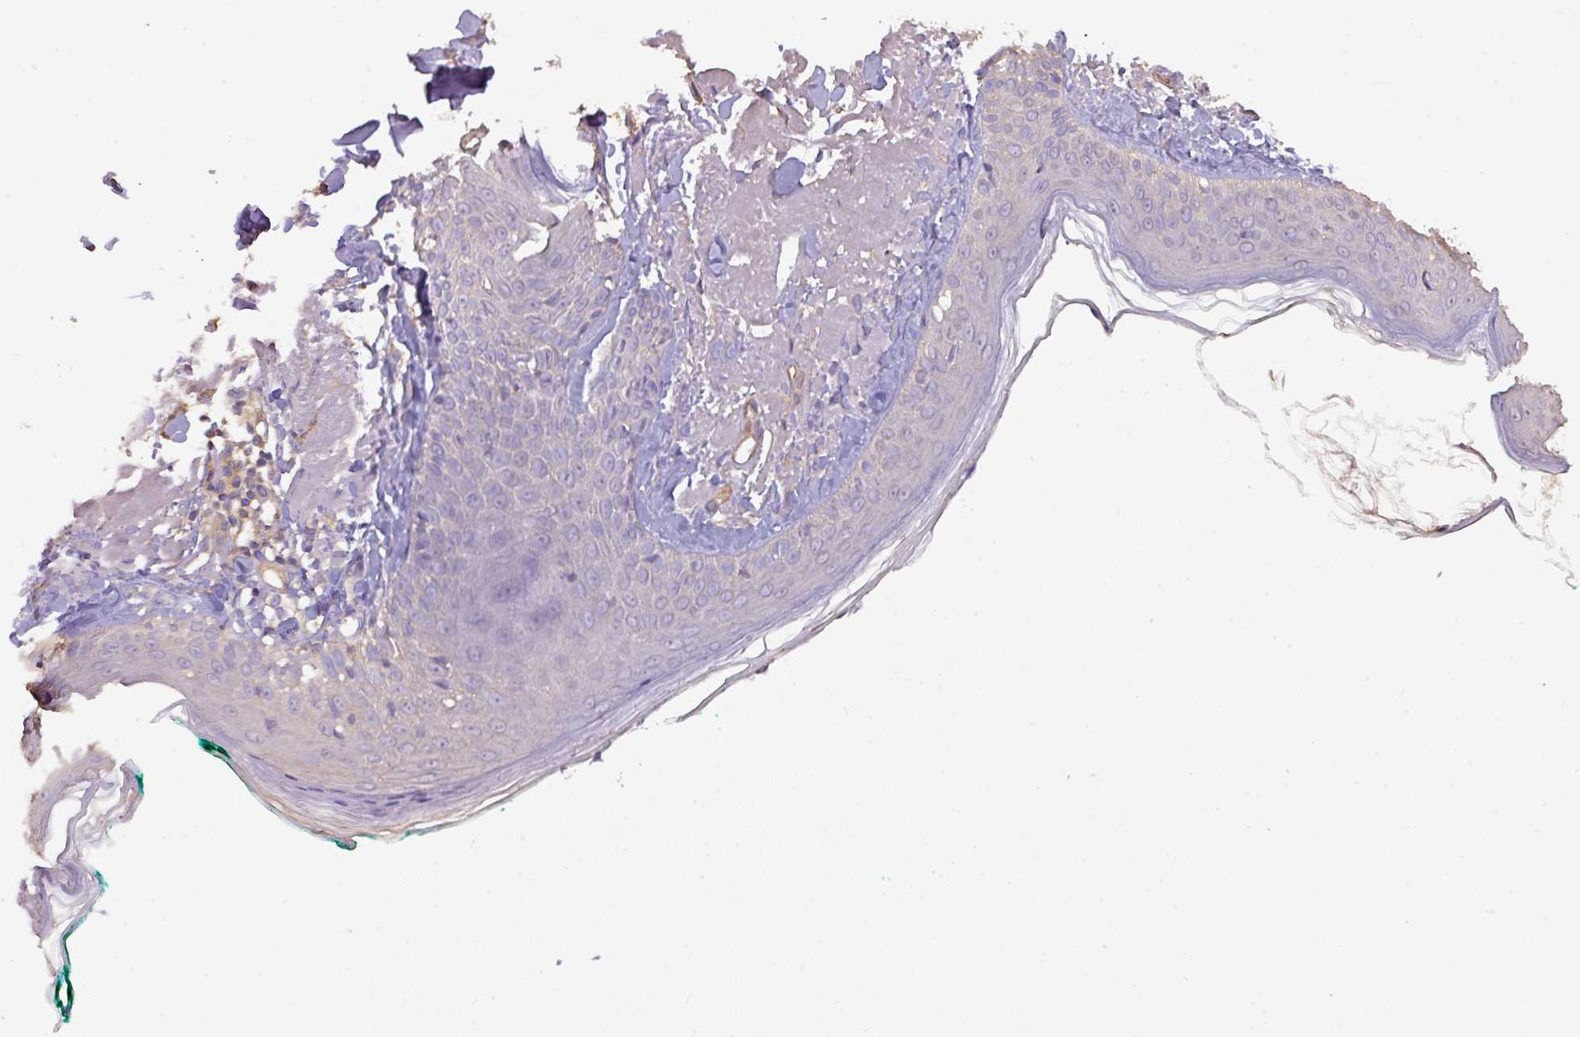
{"staining": {"intensity": "negative", "quantity": "none", "location": "none"}, "tissue": "skin", "cell_type": "Fibroblasts", "image_type": "normal", "snomed": [{"axis": "morphology", "description": "Normal tissue, NOS"}, {"axis": "morphology", "description": "Malignant melanoma, NOS"}, {"axis": "topography", "description": "Skin"}], "caption": "This is a image of IHC staining of normal skin, which shows no positivity in fibroblasts. (DAB immunohistochemistry (IHC), high magnification).", "gene": "CALML4", "patient": {"sex": "male", "age": 80}}